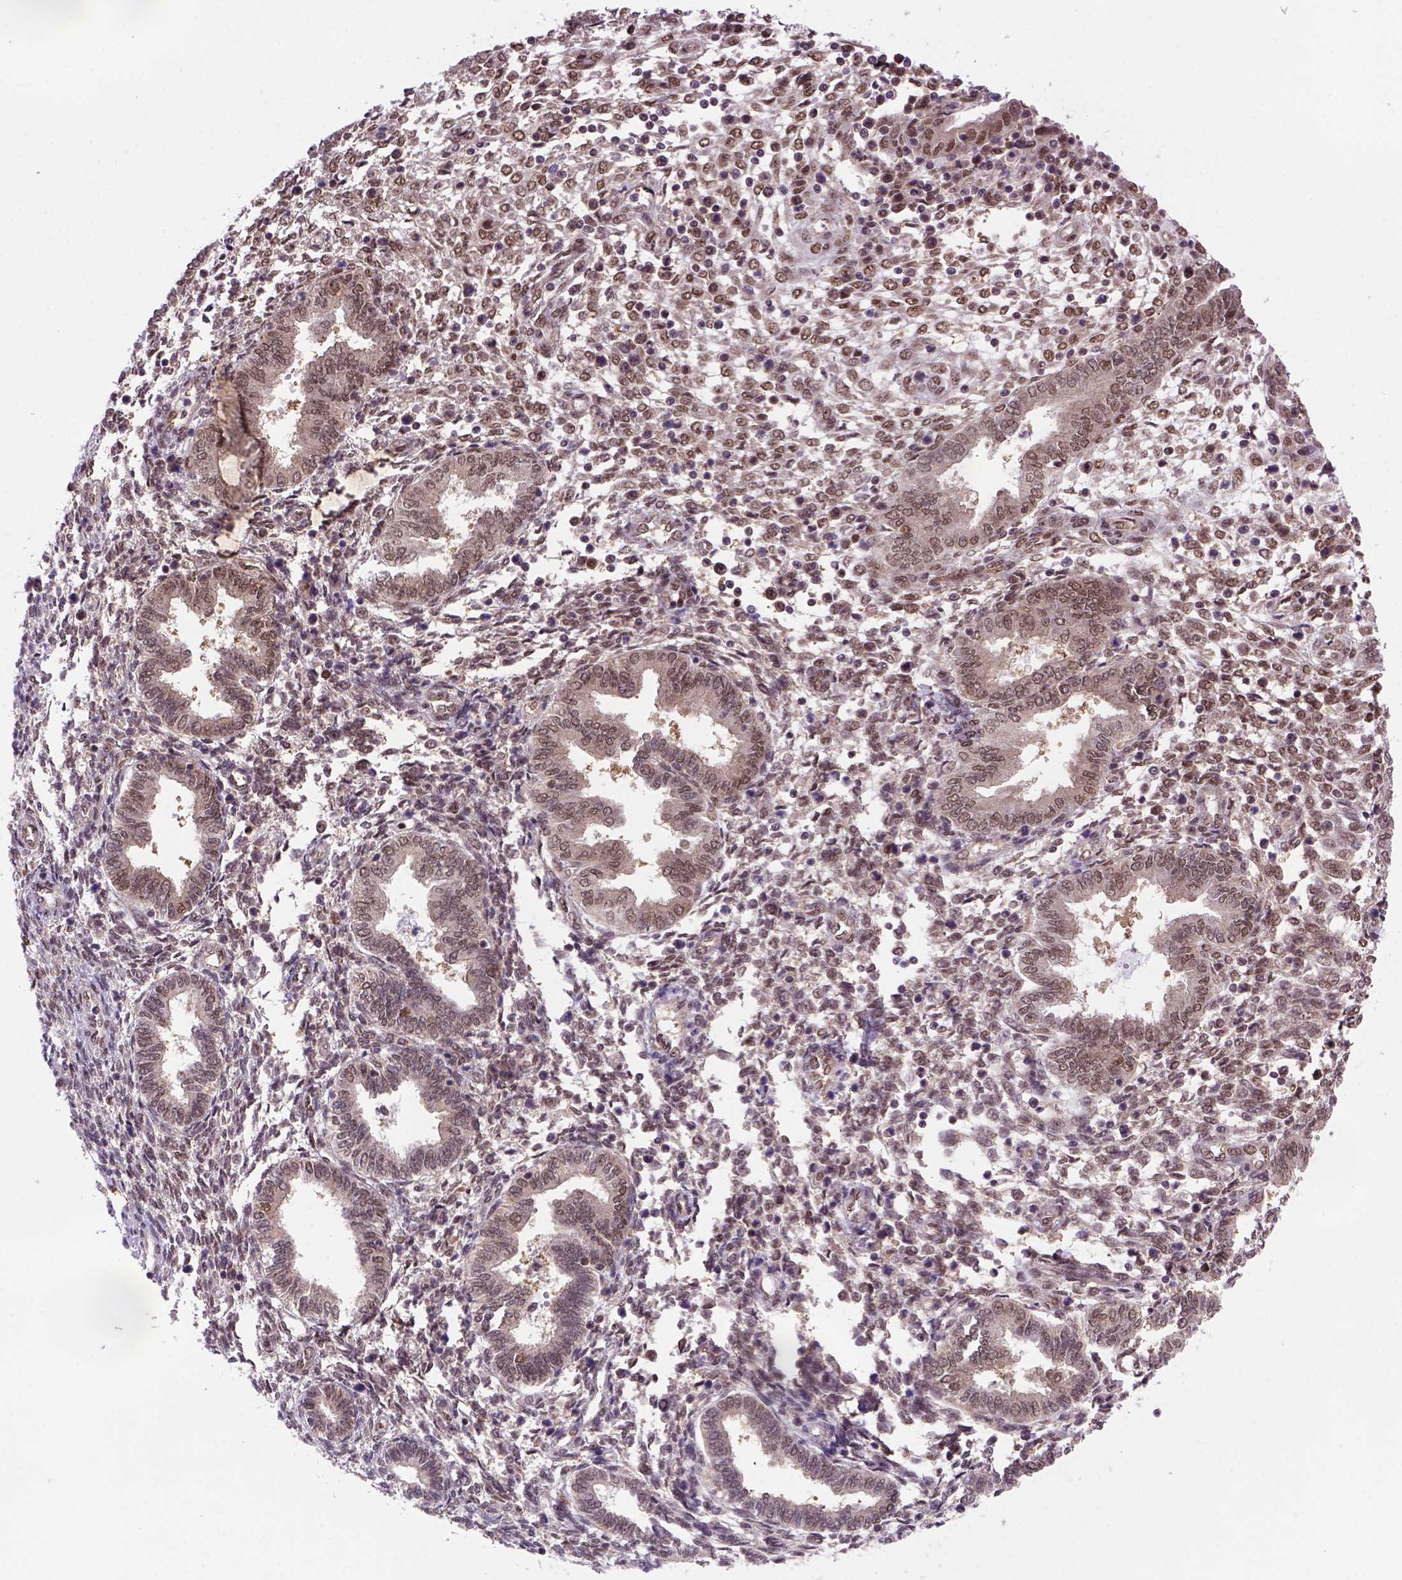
{"staining": {"intensity": "moderate", "quantity": "25%-75%", "location": "nuclear"}, "tissue": "endometrium", "cell_type": "Cells in endometrial stroma", "image_type": "normal", "snomed": [{"axis": "morphology", "description": "Normal tissue, NOS"}, {"axis": "topography", "description": "Endometrium"}], "caption": "Protein staining of normal endometrium displays moderate nuclear staining in approximately 25%-75% of cells in endometrial stroma. Nuclei are stained in blue.", "gene": "PSMC2", "patient": {"sex": "female", "age": 42}}